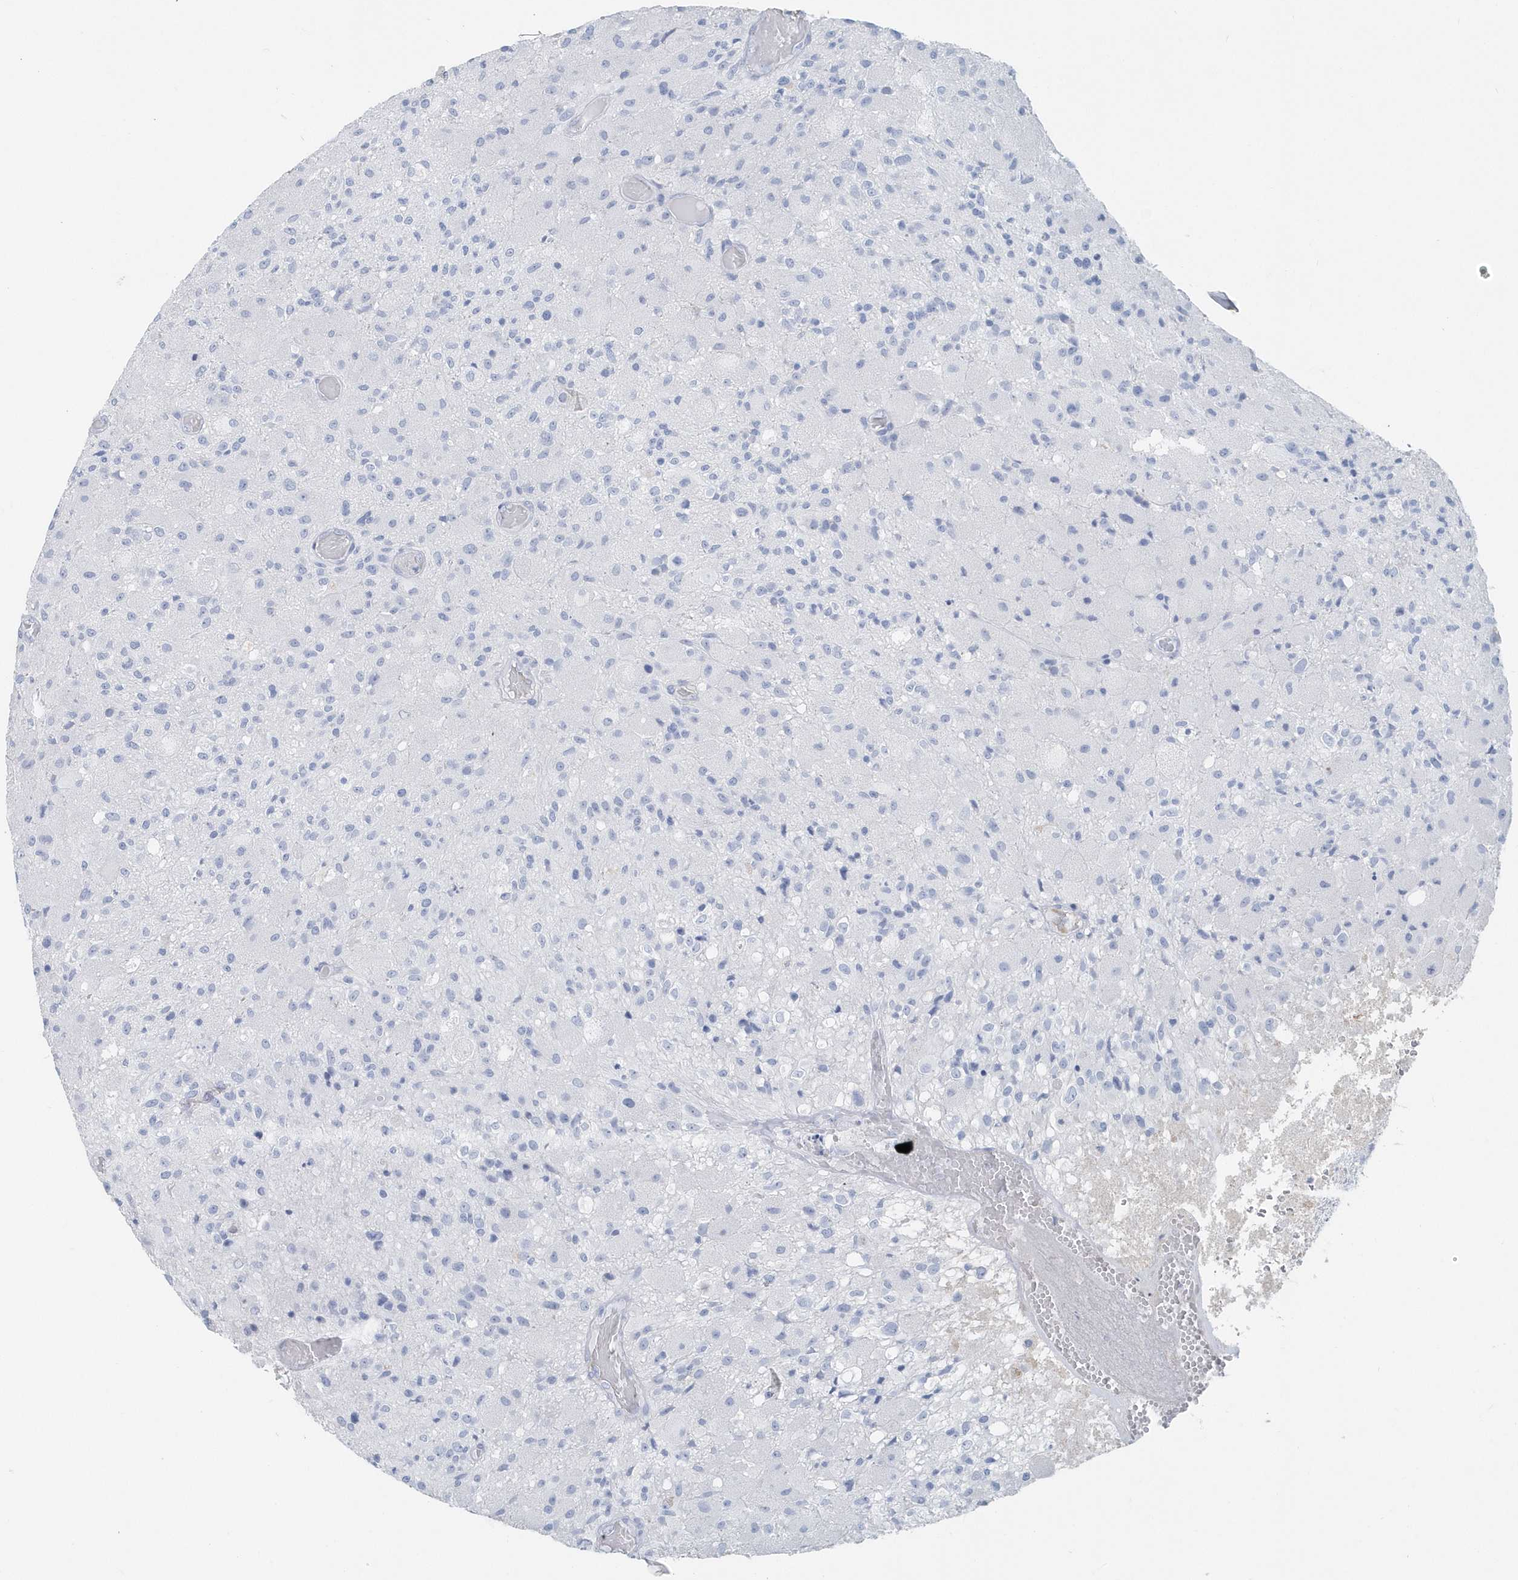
{"staining": {"intensity": "negative", "quantity": "none", "location": "none"}, "tissue": "glioma", "cell_type": "Tumor cells", "image_type": "cancer", "snomed": [{"axis": "morphology", "description": "Normal tissue, NOS"}, {"axis": "morphology", "description": "Glioma, malignant, High grade"}, {"axis": "topography", "description": "Cerebral cortex"}], "caption": "Glioma was stained to show a protein in brown. There is no significant expression in tumor cells.", "gene": "JCHAIN", "patient": {"sex": "male", "age": 77}}